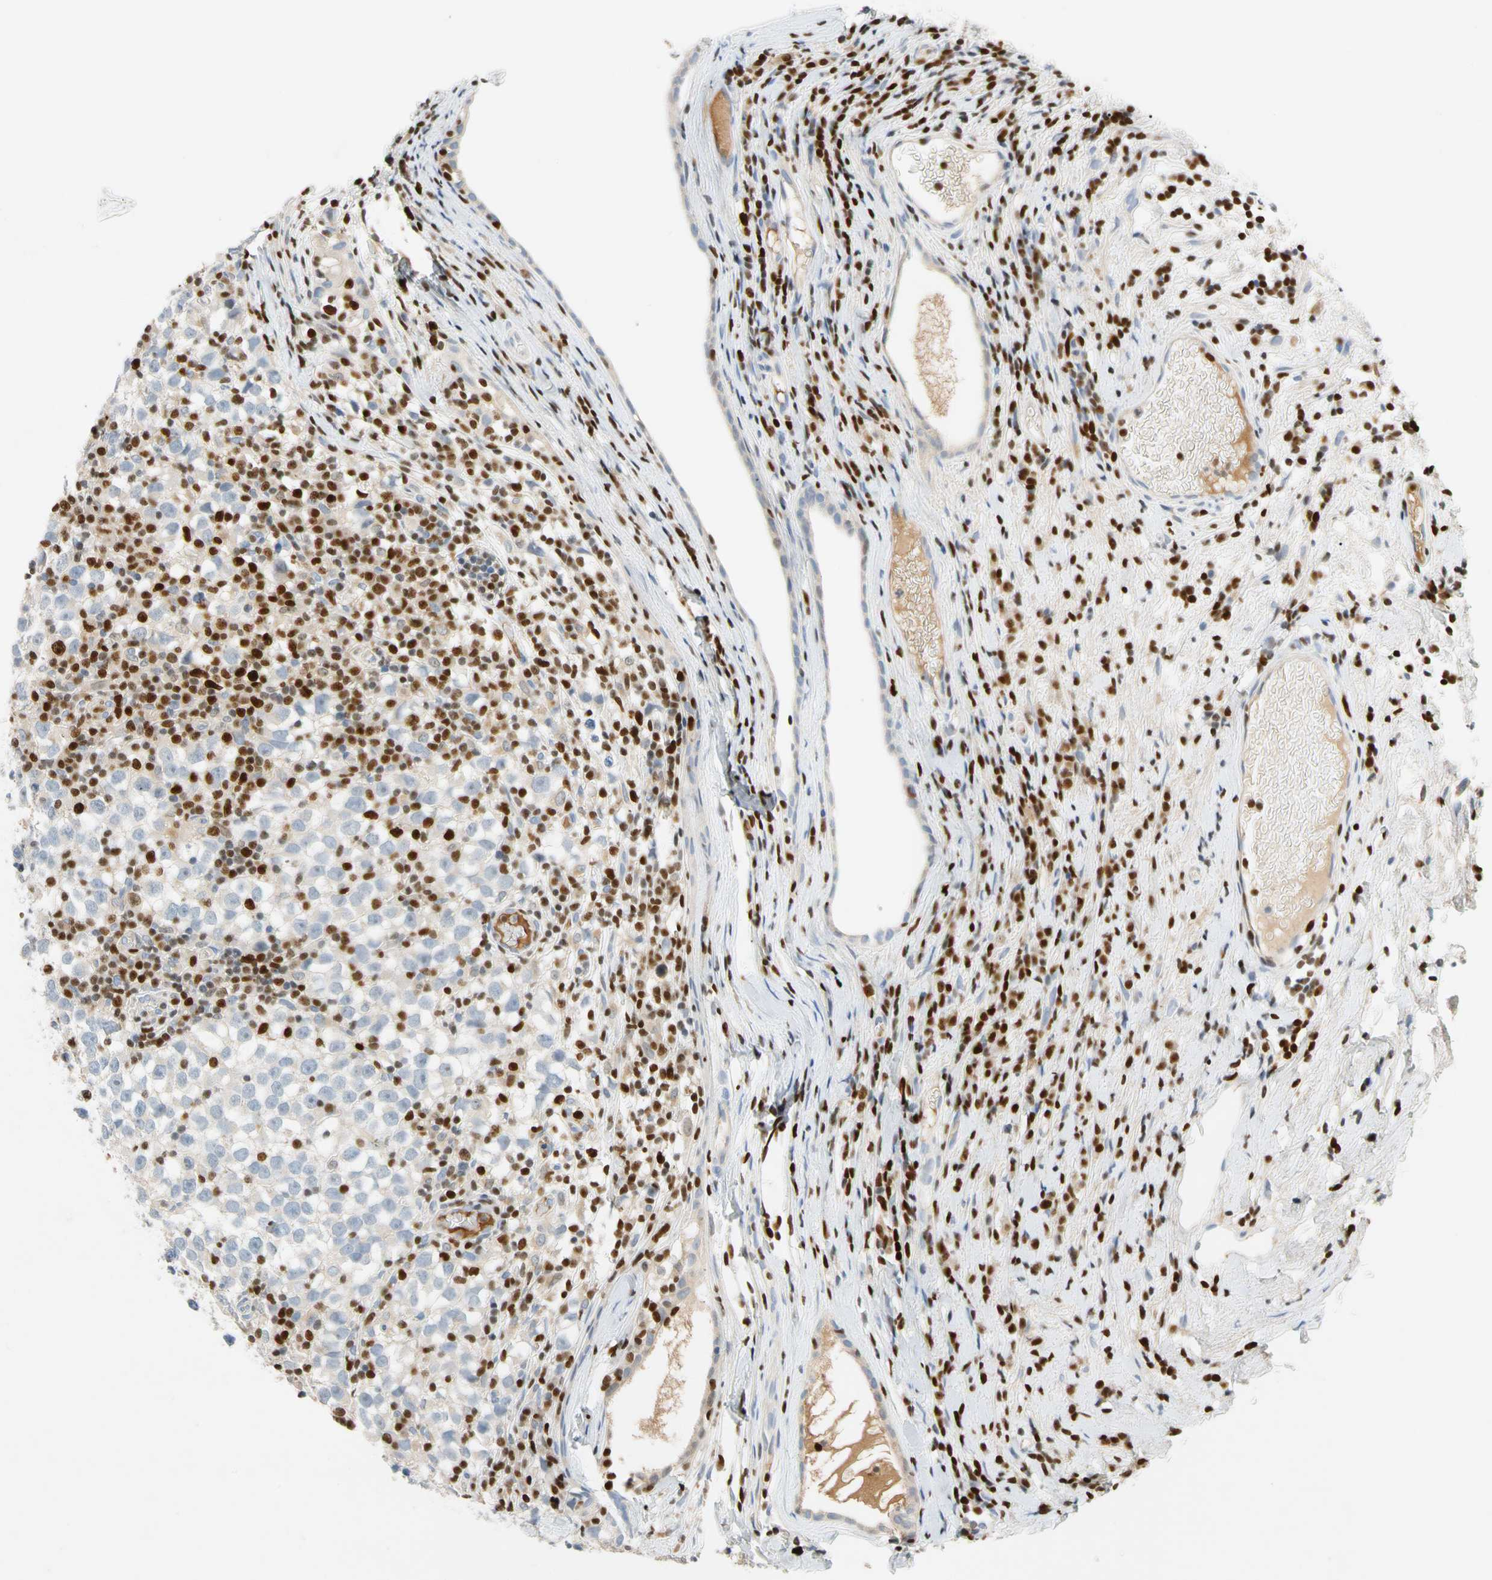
{"staining": {"intensity": "negative", "quantity": "none", "location": "none"}, "tissue": "testis cancer", "cell_type": "Tumor cells", "image_type": "cancer", "snomed": [{"axis": "morphology", "description": "Seminoma, NOS"}, {"axis": "topography", "description": "Testis"}], "caption": "Testis seminoma was stained to show a protein in brown. There is no significant positivity in tumor cells.", "gene": "SP140", "patient": {"sex": "male", "age": 65}}